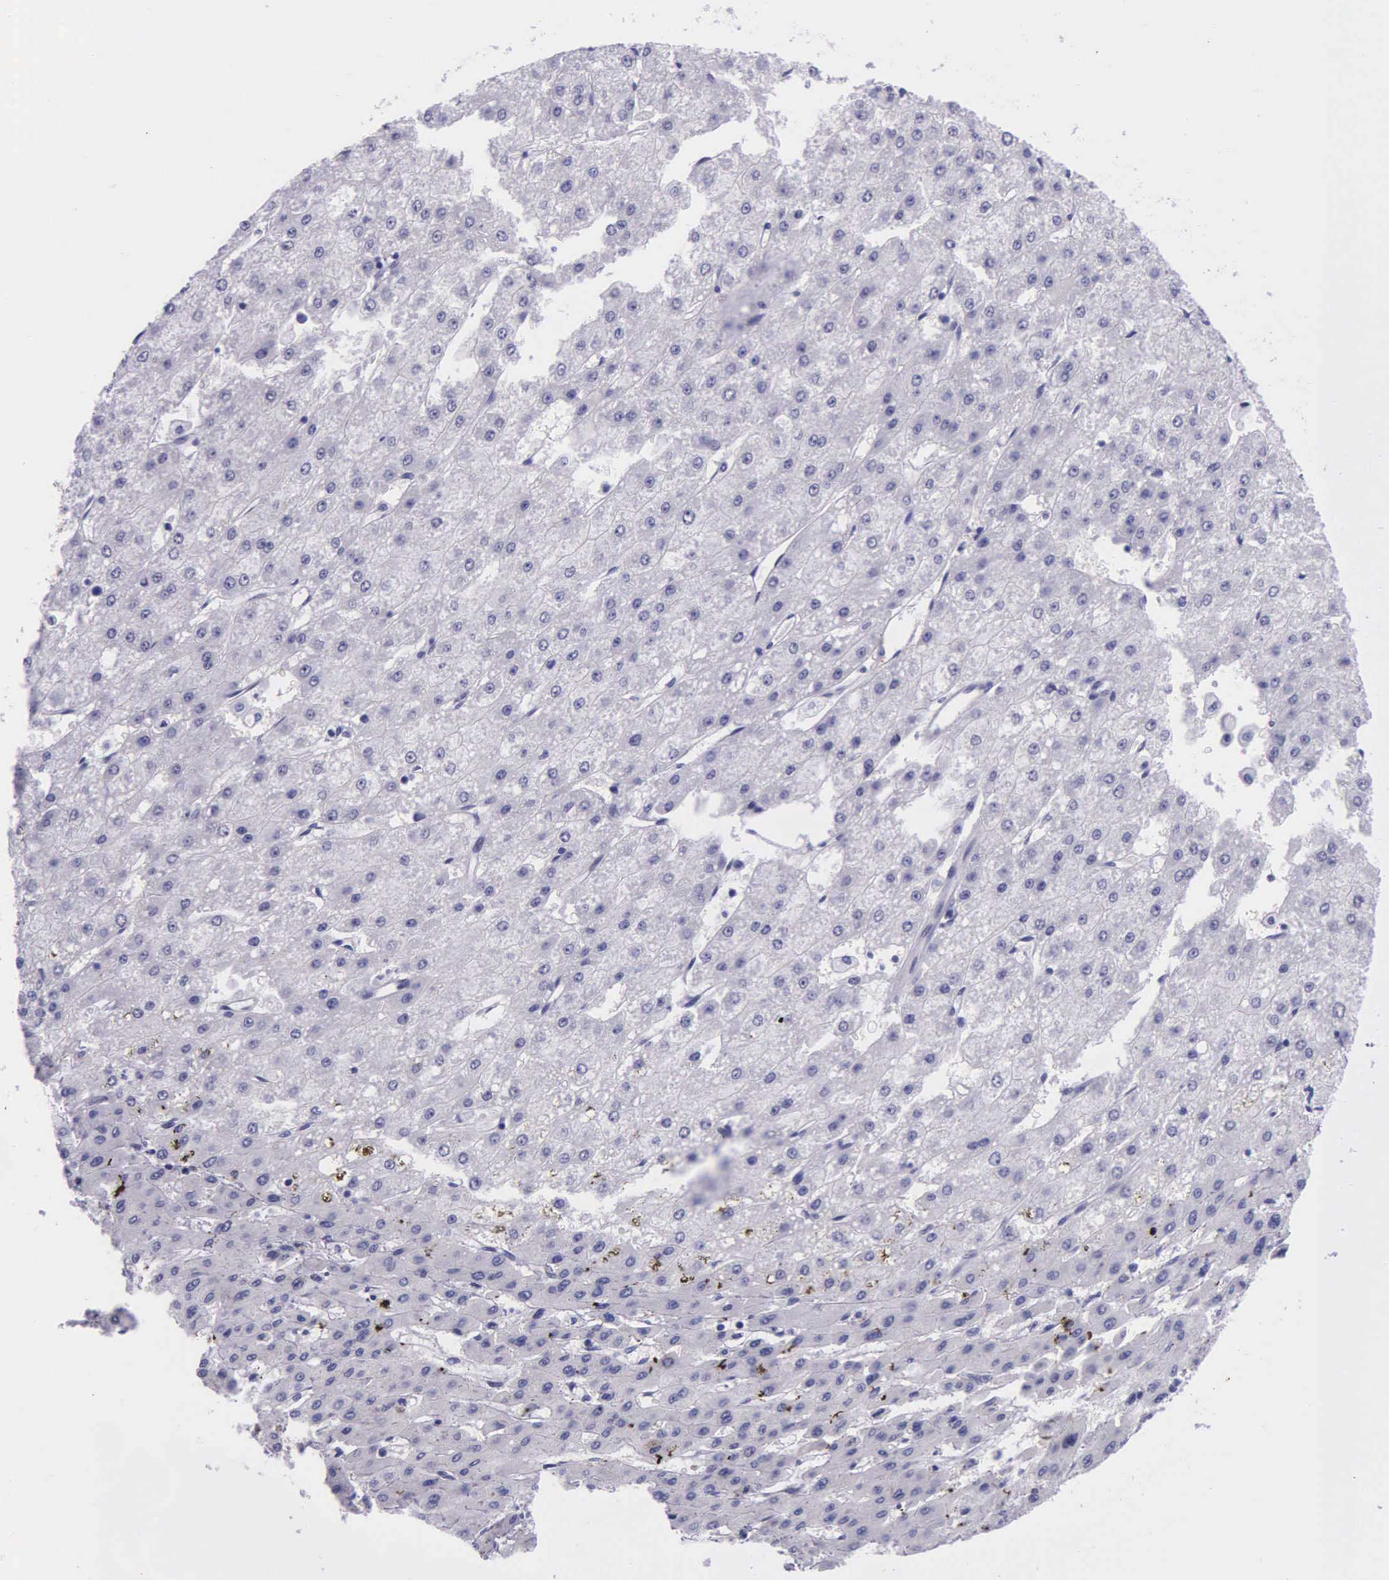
{"staining": {"intensity": "negative", "quantity": "none", "location": "none"}, "tissue": "liver cancer", "cell_type": "Tumor cells", "image_type": "cancer", "snomed": [{"axis": "morphology", "description": "Carcinoma, Hepatocellular, NOS"}, {"axis": "topography", "description": "Liver"}], "caption": "This is an immunohistochemistry photomicrograph of liver hepatocellular carcinoma. There is no positivity in tumor cells.", "gene": "AHNAK2", "patient": {"sex": "female", "age": 52}}